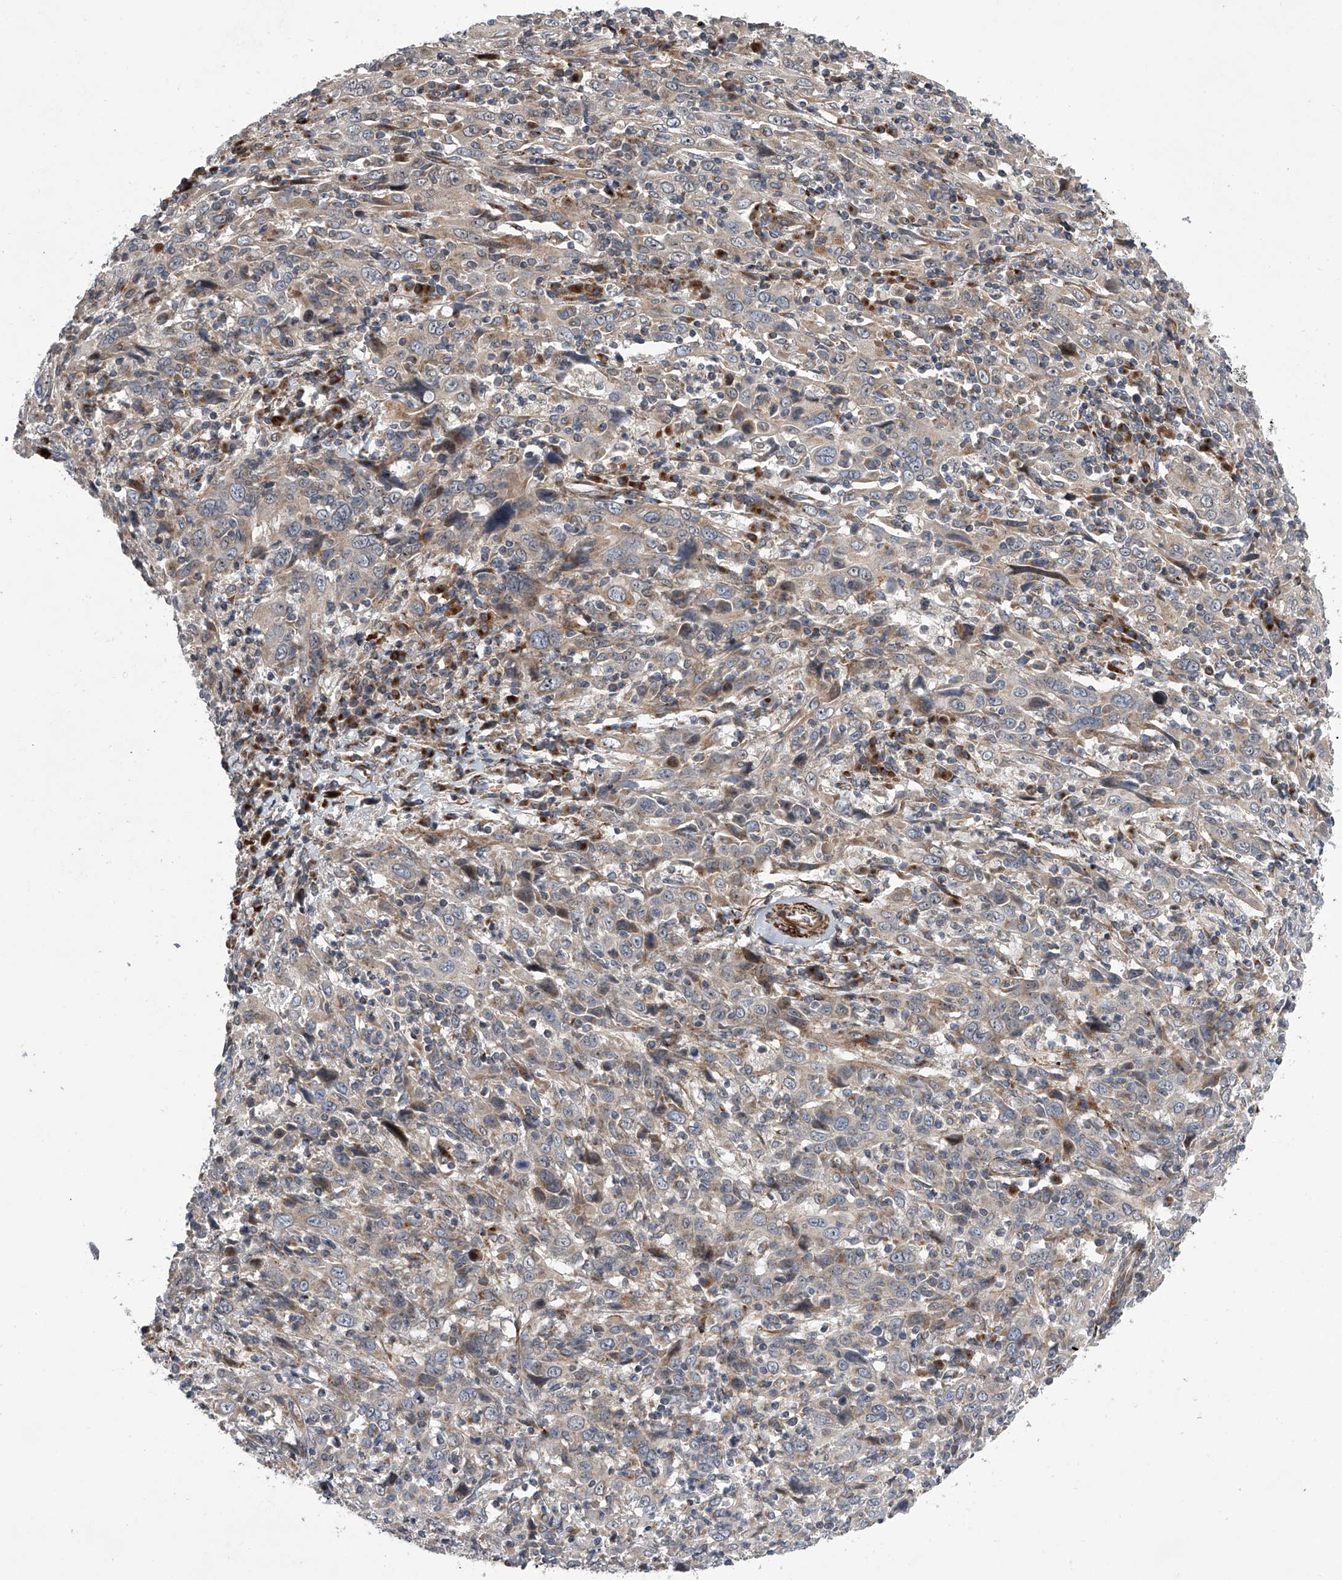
{"staining": {"intensity": "weak", "quantity": "<25%", "location": "cytoplasmic/membranous"}, "tissue": "cervical cancer", "cell_type": "Tumor cells", "image_type": "cancer", "snomed": [{"axis": "morphology", "description": "Squamous cell carcinoma, NOS"}, {"axis": "topography", "description": "Cervix"}], "caption": "This is a photomicrograph of immunohistochemistry (IHC) staining of squamous cell carcinoma (cervical), which shows no staining in tumor cells.", "gene": "DLGAP2", "patient": {"sex": "female", "age": 46}}